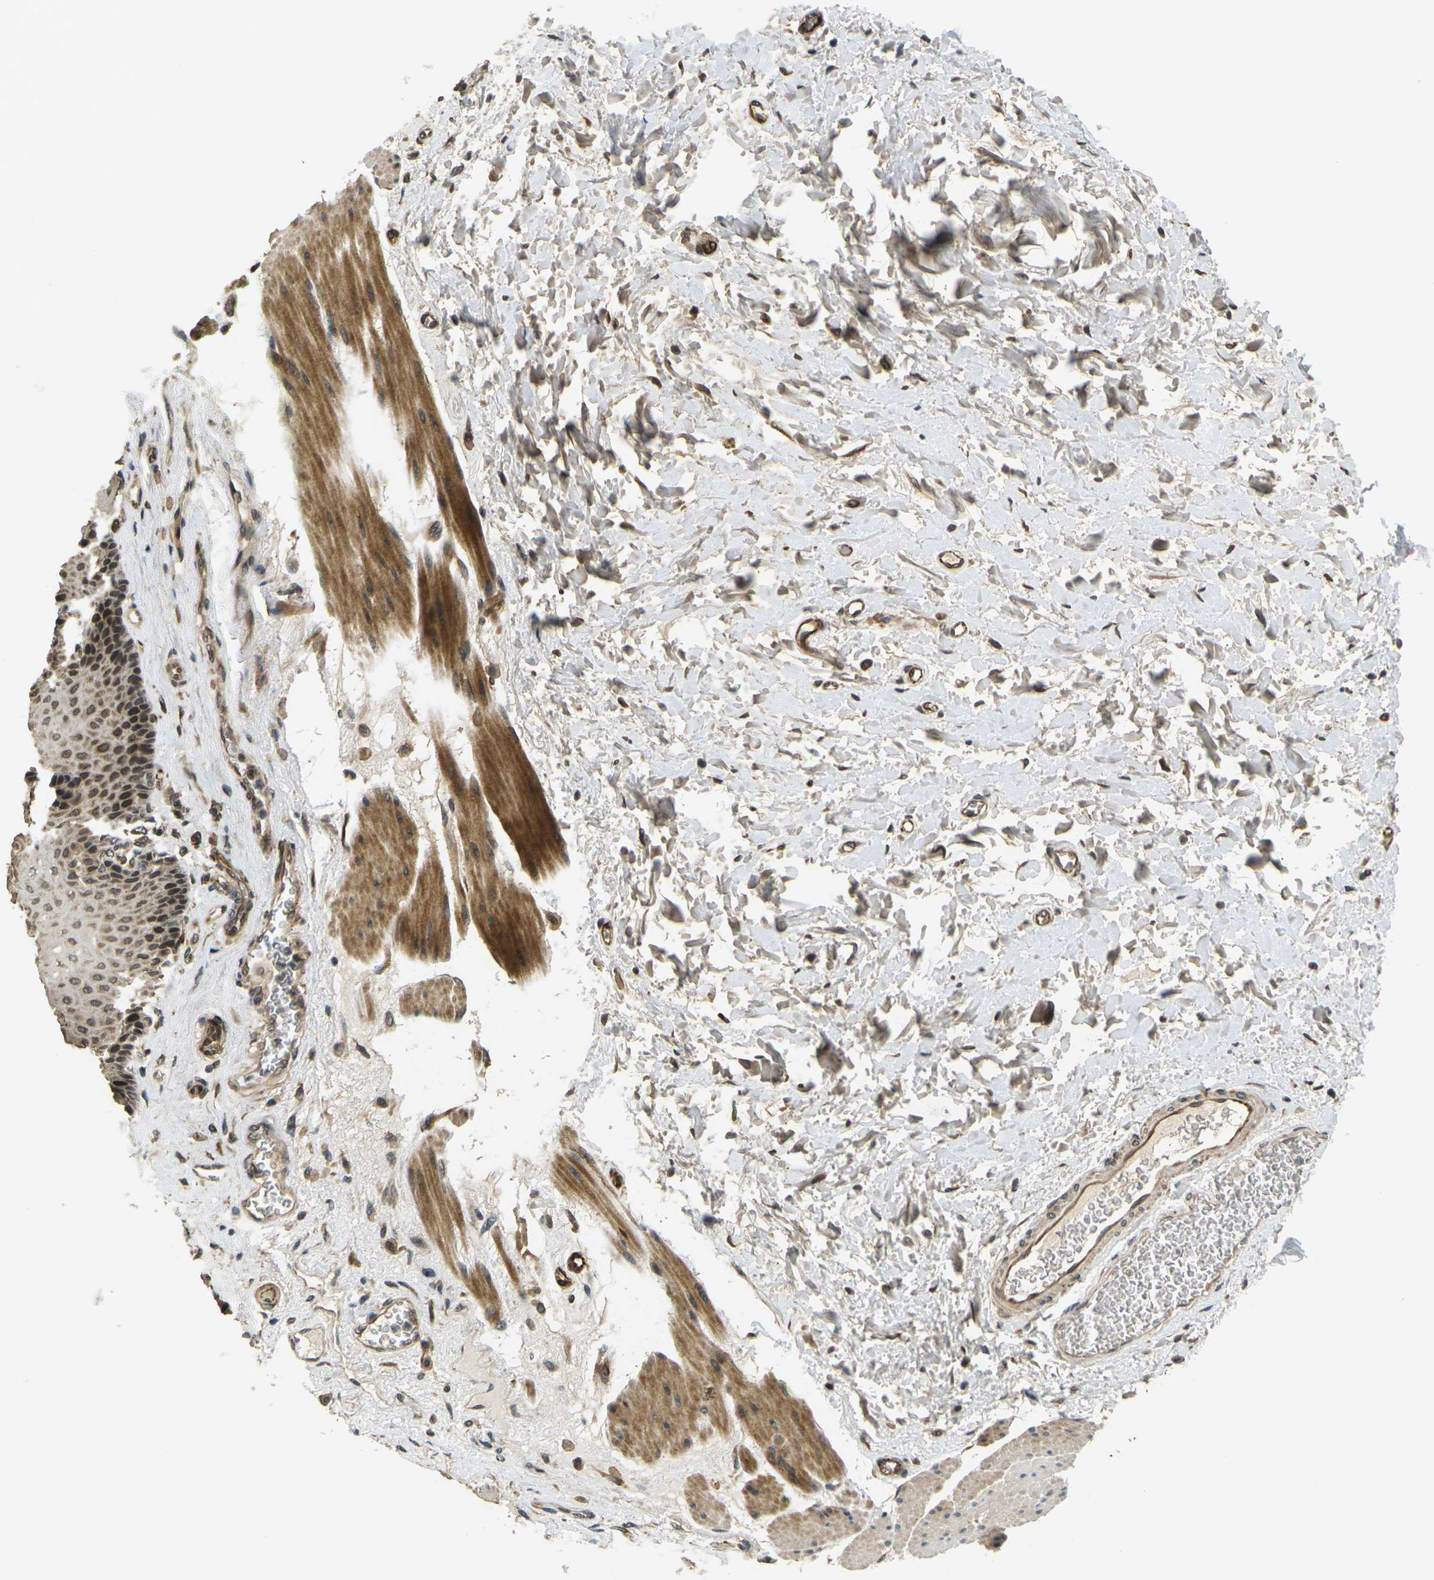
{"staining": {"intensity": "moderate", "quantity": "25%-75%", "location": "cytoplasmic/membranous,nuclear"}, "tissue": "esophagus", "cell_type": "Squamous epithelial cells", "image_type": "normal", "snomed": [{"axis": "morphology", "description": "Normal tissue, NOS"}, {"axis": "topography", "description": "Esophagus"}], "caption": "This is a histology image of IHC staining of unremarkable esophagus, which shows moderate positivity in the cytoplasmic/membranous,nuclear of squamous epithelial cells.", "gene": "FUT11", "patient": {"sex": "female", "age": 72}}